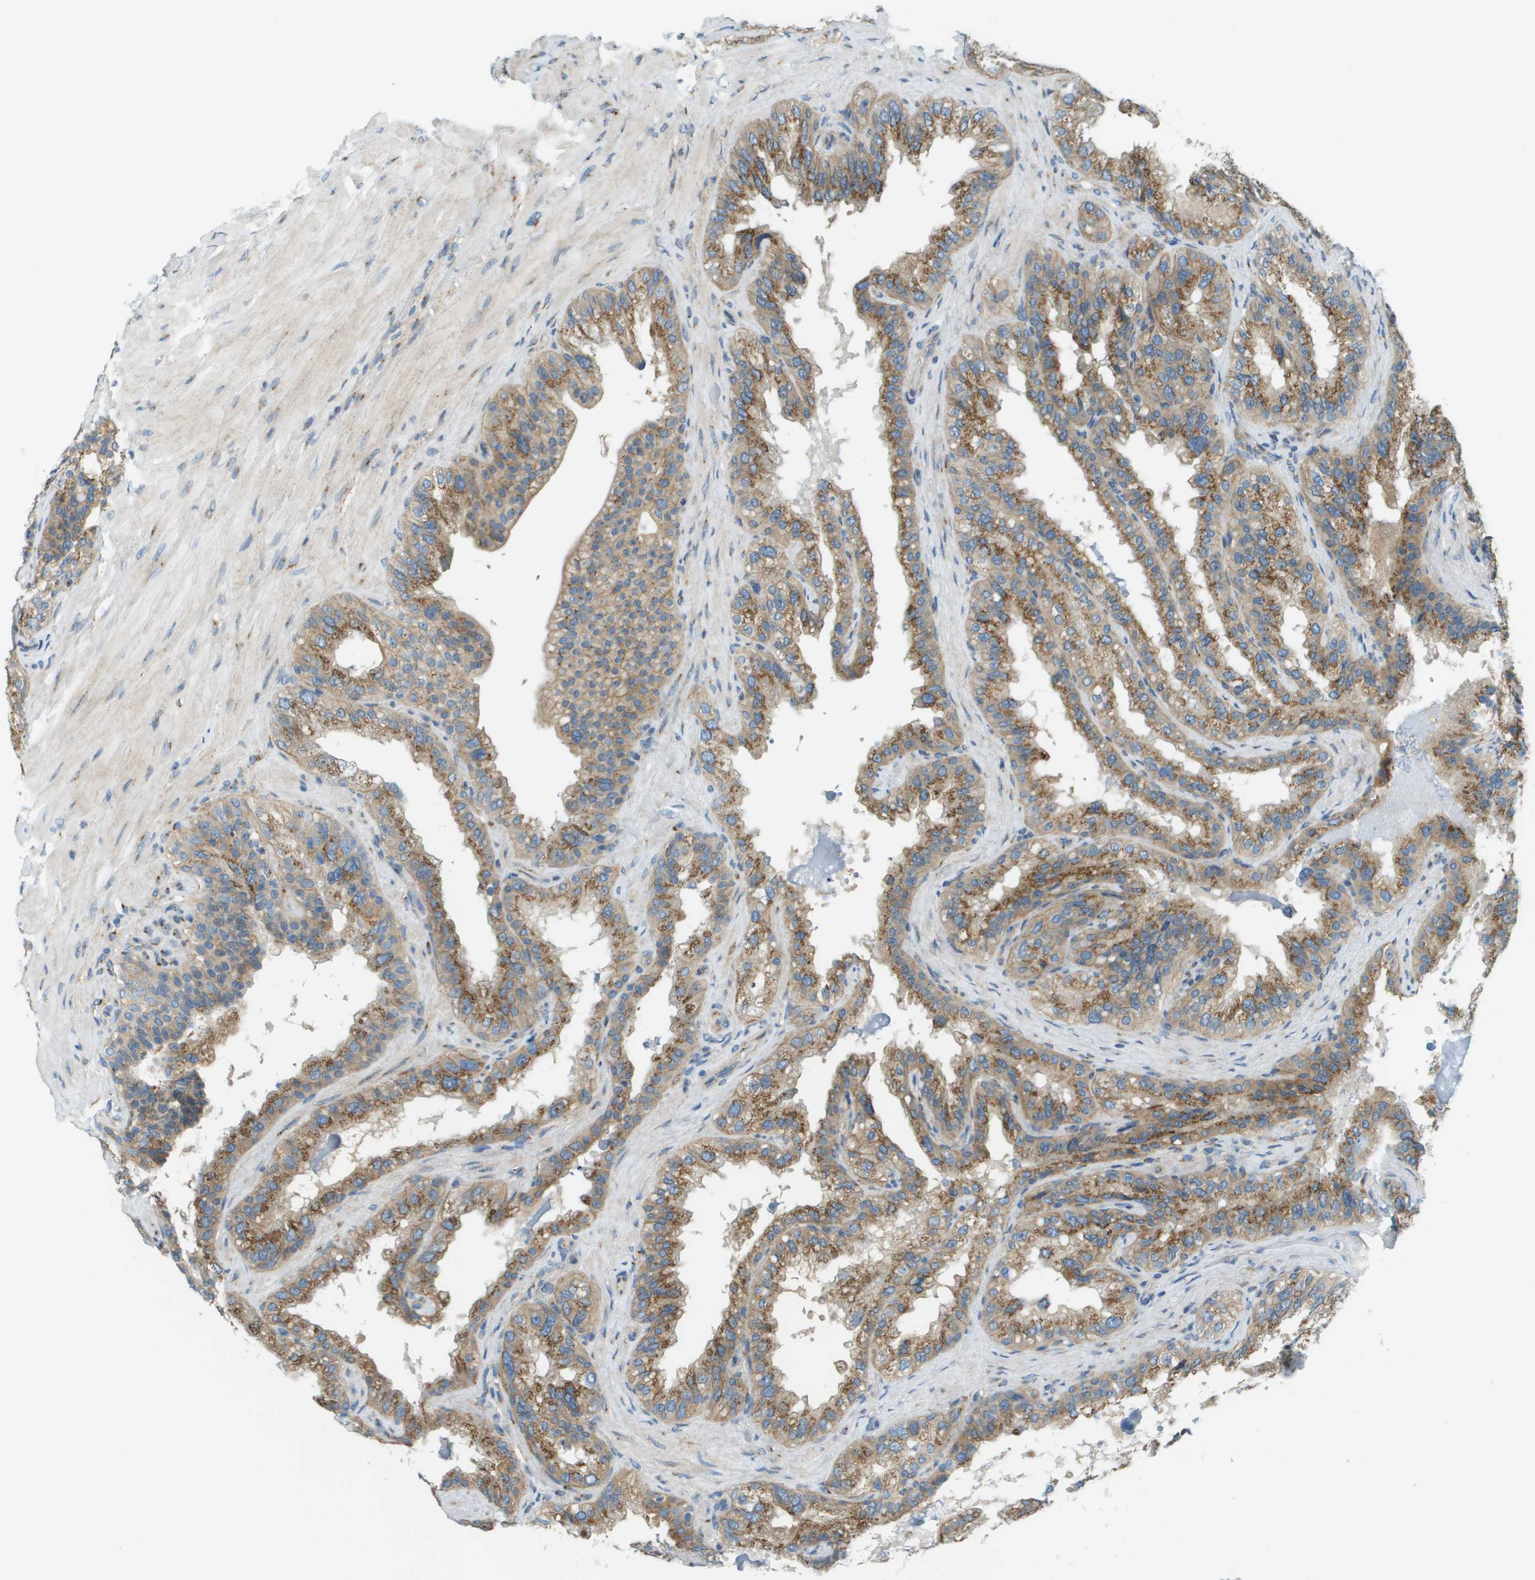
{"staining": {"intensity": "moderate", "quantity": ">75%", "location": "cytoplasmic/membranous"}, "tissue": "seminal vesicle", "cell_type": "Glandular cells", "image_type": "normal", "snomed": [{"axis": "morphology", "description": "Normal tissue, NOS"}, {"axis": "topography", "description": "Seminal veicle"}], "caption": "This histopathology image demonstrates IHC staining of benign human seminal vesicle, with medium moderate cytoplasmic/membranous positivity in about >75% of glandular cells.", "gene": "ACBD3", "patient": {"sex": "male", "age": 68}}